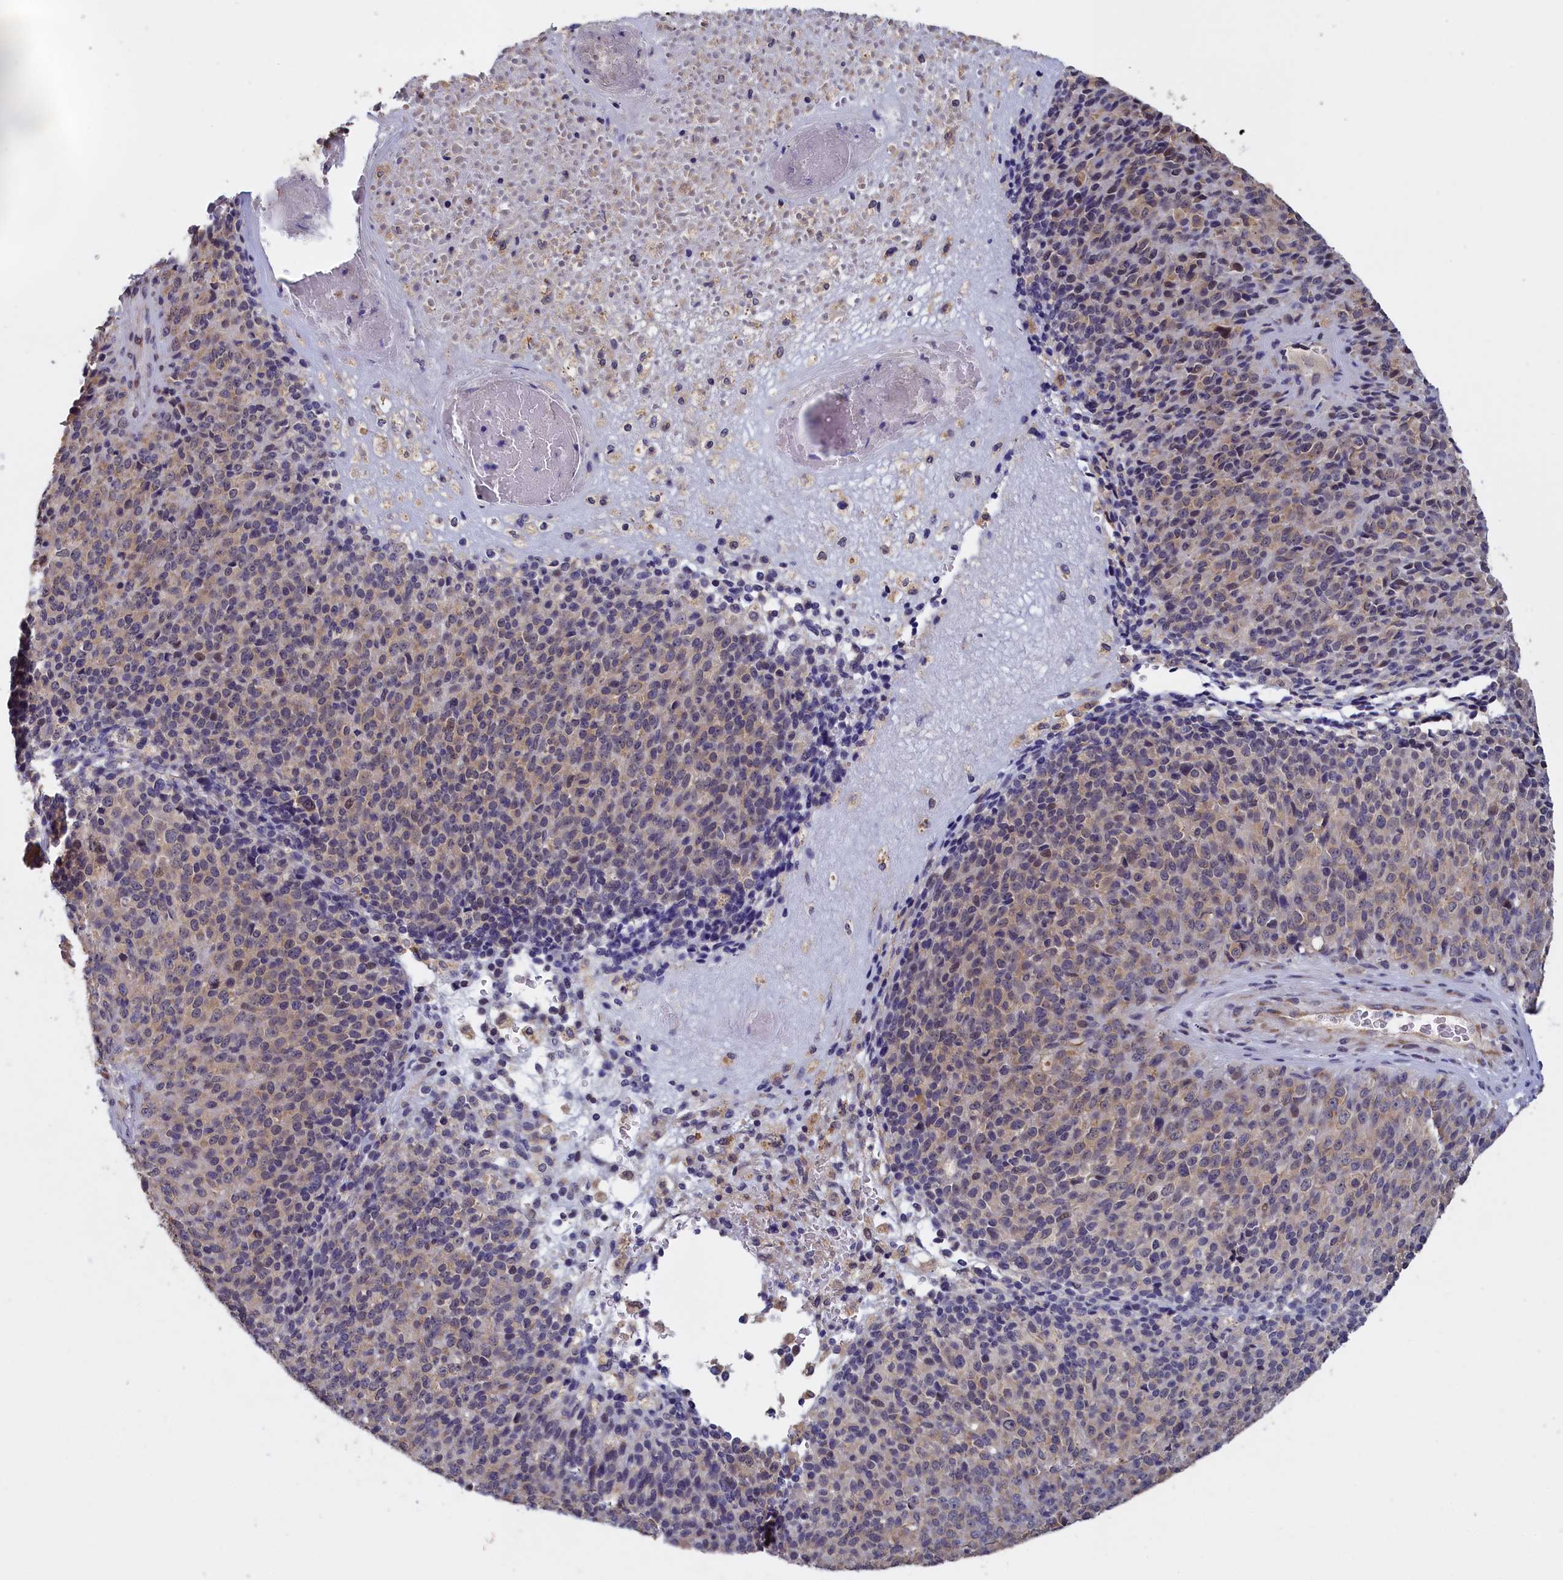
{"staining": {"intensity": "weak", "quantity": "<25%", "location": "cytoplasmic/membranous"}, "tissue": "melanoma", "cell_type": "Tumor cells", "image_type": "cancer", "snomed": [{"axis": "morphology", "description": "Malignant melanoma, Metastatic site"}, {"axis": "topography", "description": "Brain"}], "caption": "Immunohistochemistry histopathology image of malignant melanoma (metastatic site) stained for a protein (brown), which reveals no expression in tumor cells.", "gene": "COL19A1", "patient": {"sex": "female", "age": 56}}